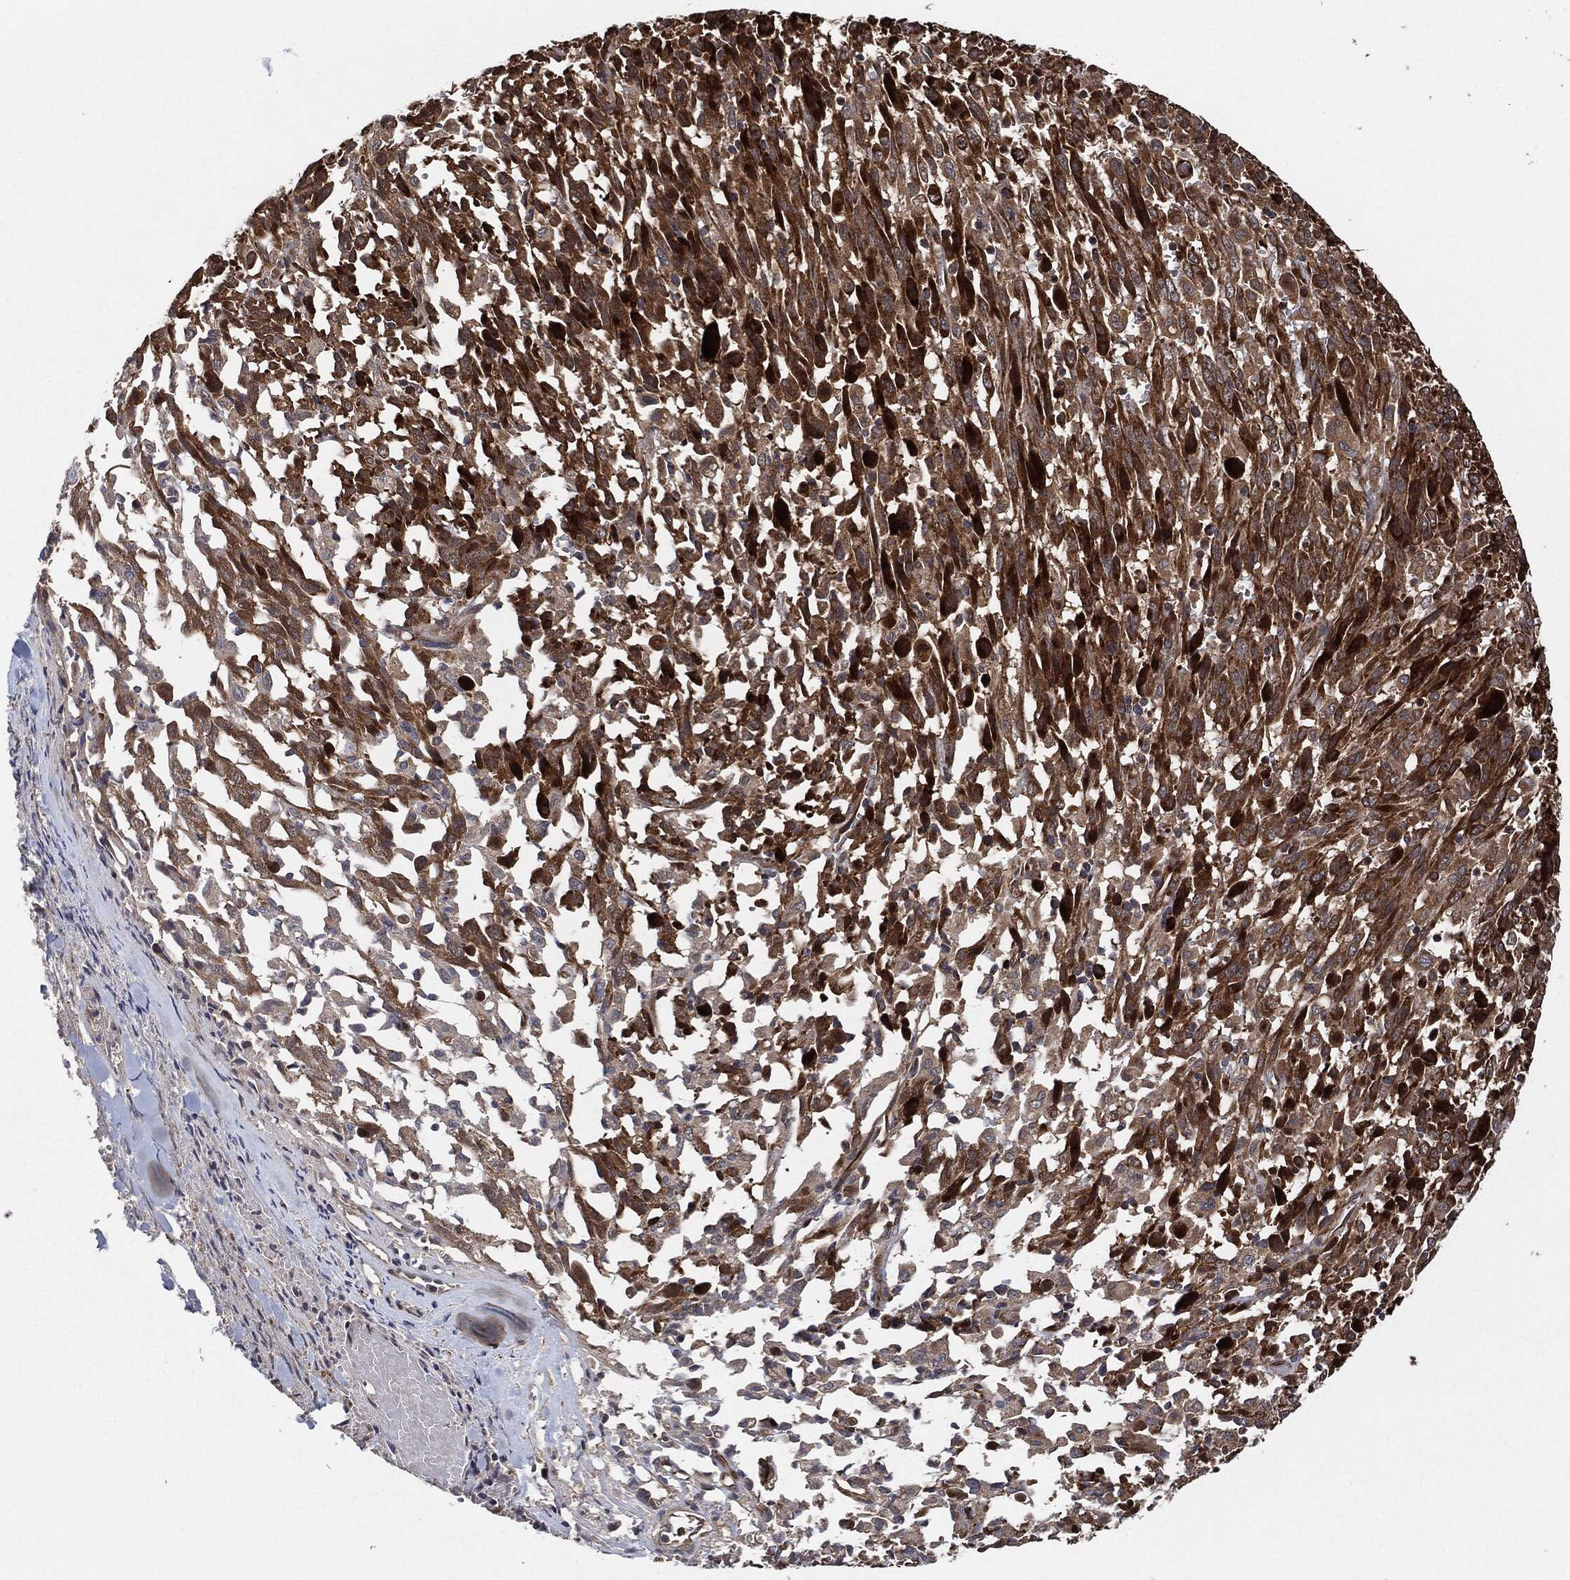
{"staining": {"intensity": "strong", "quantity": ">75%", "location": "cytoplasmic/membranous"}, "tissue": "melanoma", "cell_type": "Tumor cells", "image_type": "cancer", "snomed": [{"axis": "morphology", "description": "Malignant melanoma, NOS"}, {"axis": "topography", "description": "Skin"}], "caption": "The micrograph demonstrates immunohistochemical staining of melanoma. There is strong cytoplasmic/membranous positivity is seen in approximately >75% of tumor cells. Nuclei are stained in blue.", "gene": "BCAR1", "patient": {"sex": "female", "age": 91}}